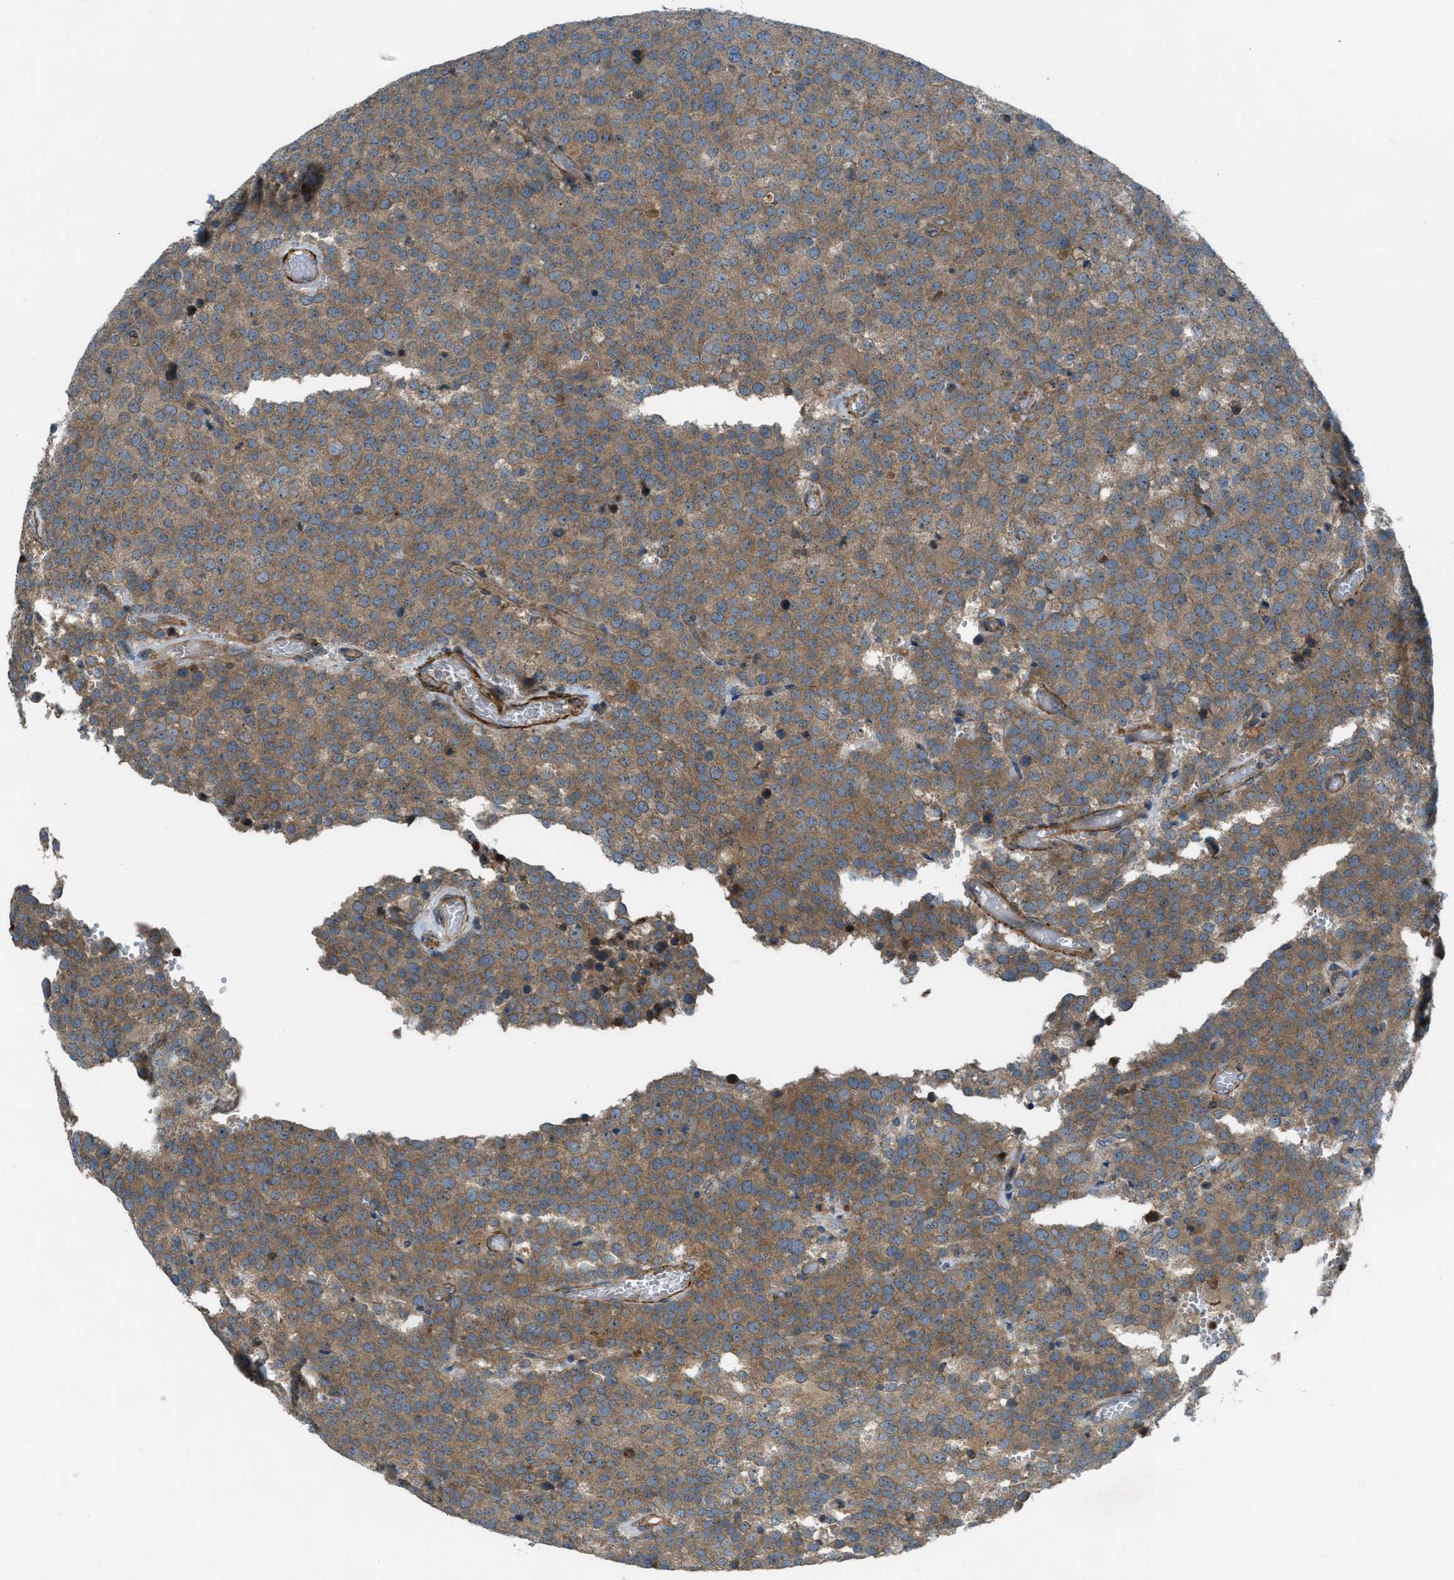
{"staining": {"intensity": "moderate", "quantity": ">75%", "location": "cytoplasmic/membranous"}, "tissue": "testis cancer", "cell_type": "Tumor cells", "image_type": "cancer", "snomed": [{"axis": "morphology", "description": "Normal tissue, NOS"}, {"axis": "morphology", "description": "Seminoma, NOS"}, {"axis": "topography", "description": "Testis"}], "caption": "A high-resolution image shows IHC staining of testis cancer (seminoma), which reveals moderate cytoplasmic/membranous expression in approximately >75% of tumor cells.", "gene": "VEZT", "patient": {"sex": "male", "age": 71}}